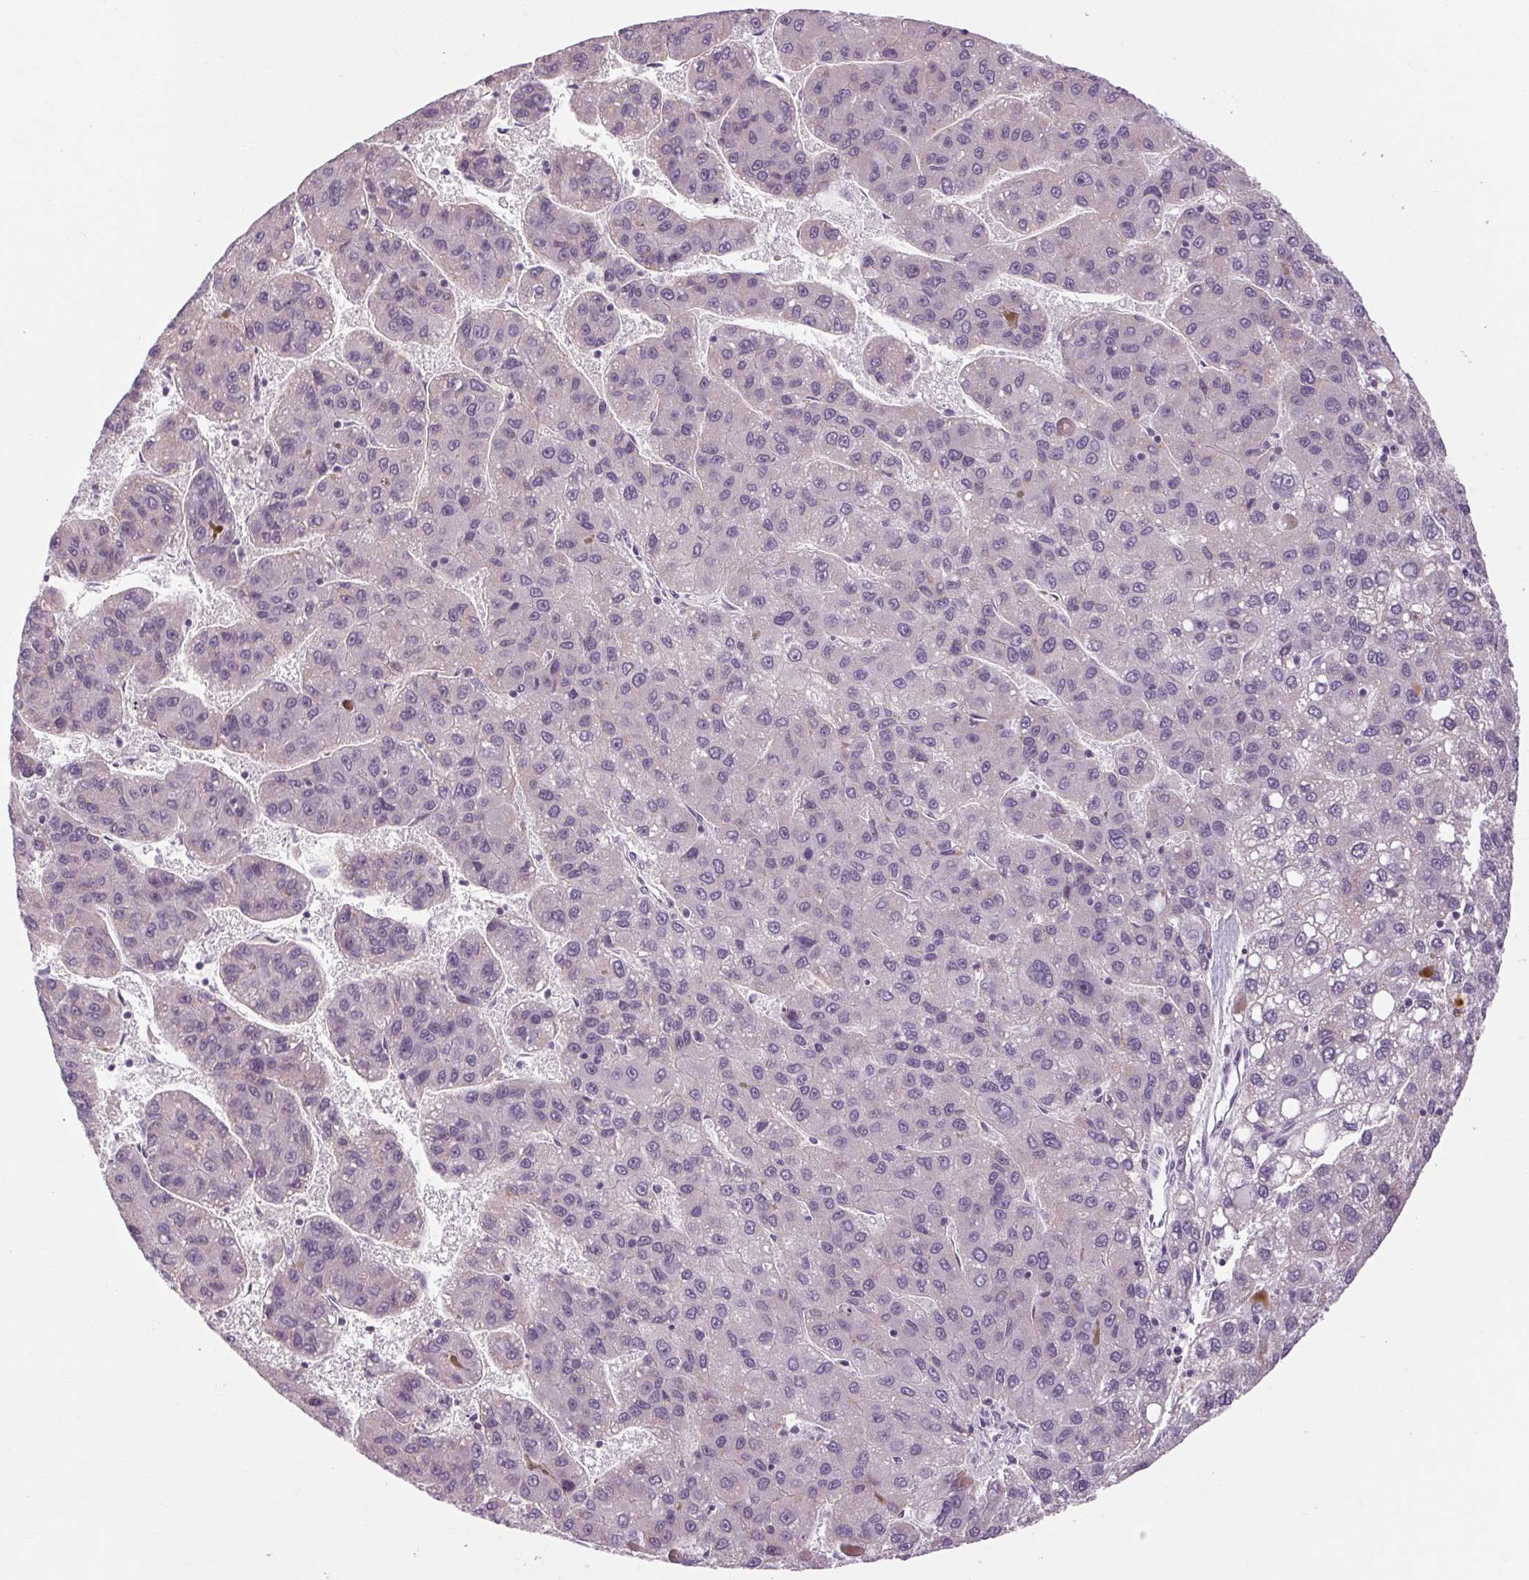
{"staining": {"intensity": "negative", "quantity": "none", "location": "none"}, "tissue": "liver cancer", "cell_type": "Tumor cells", "image_type": "cancer", "snomed": [{"axis": "morphology", "description": "Carcinoma, Hepatocellular, NOS"}, {"axis": "topography", "description": "Liver"}], "caption": "Tumor cells are negative for protein expression in human liver cancer (hepatocellular carcinoma).", "gene": "KLHL40", "patient": {"sex": "female", "age": 82}}